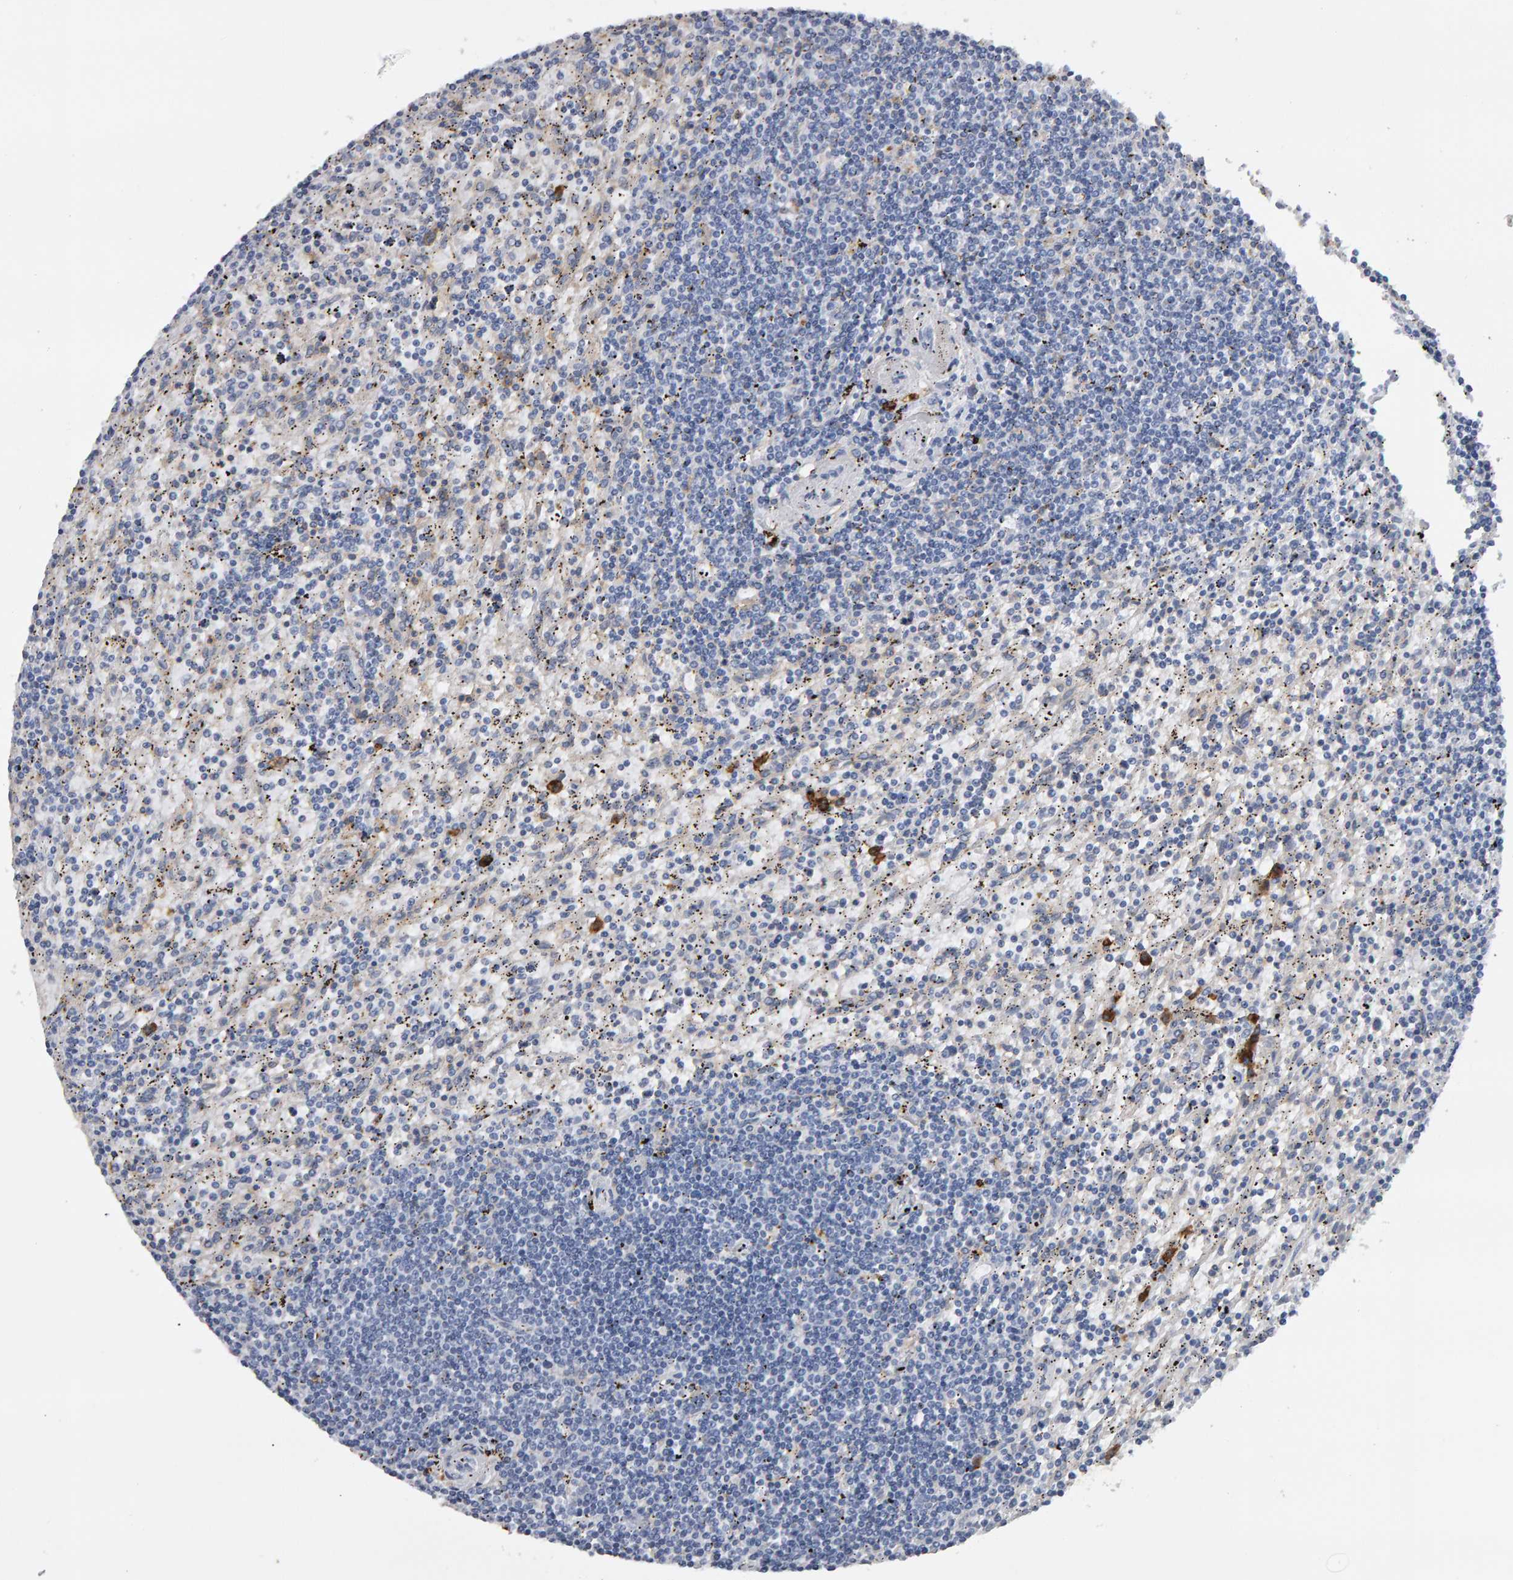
{"staining": {"intensity": "negative", "quantity": "none", "location": "none"}, "tissue": "lymphoma", "cell_type": "Tumor cells", "image_type": "cancer", "snomed": [{"axis": "morphology", "description": "Malignant lymphoma, non-Hodgkin's type, Low grade"}, {"axis": "topography", "description": "Spleen"}], "caption": "Immunohistochemical staining of human lymphoma demonstrates no significant expression in tumor cells.", "gene": "CD38", "patient": {"sex": "male", "age": 76}}